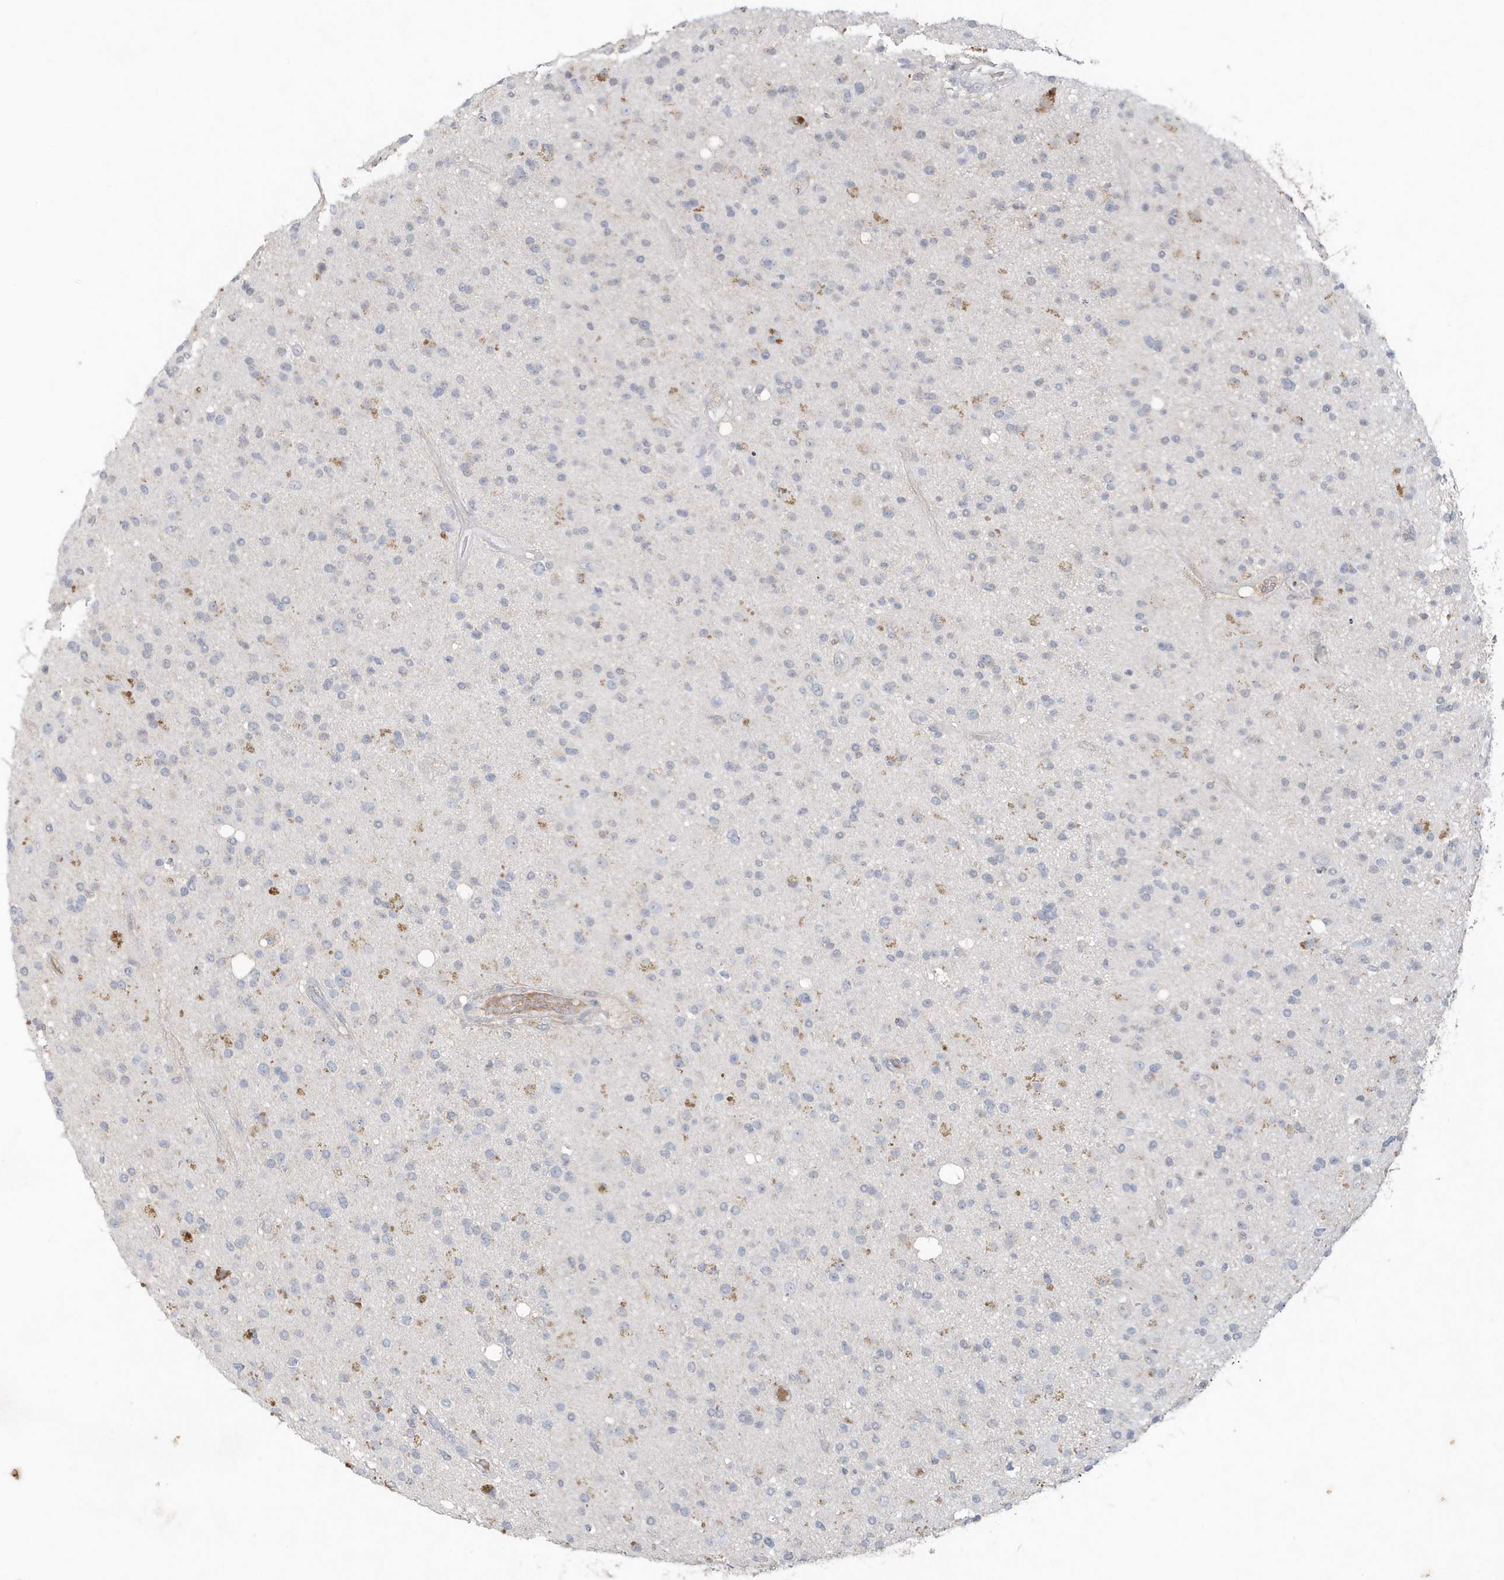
{"staining": {"intensity": "negative", "quantity": "none", "location": "none"}, "tissue": "glioma", "cell_type": "Tumor cells", "image_type": "cancer", "snomed": [{"axis": "morphology", "description": "Glioma, malignant, High grade"}, {"axis": "topography", "description": "Brain"}], "caption": "The micrograph demonstrates no staining of tumor cells in glioma.", "gene": "C1RL", "patient": {"sex": "male", "age": 33}}